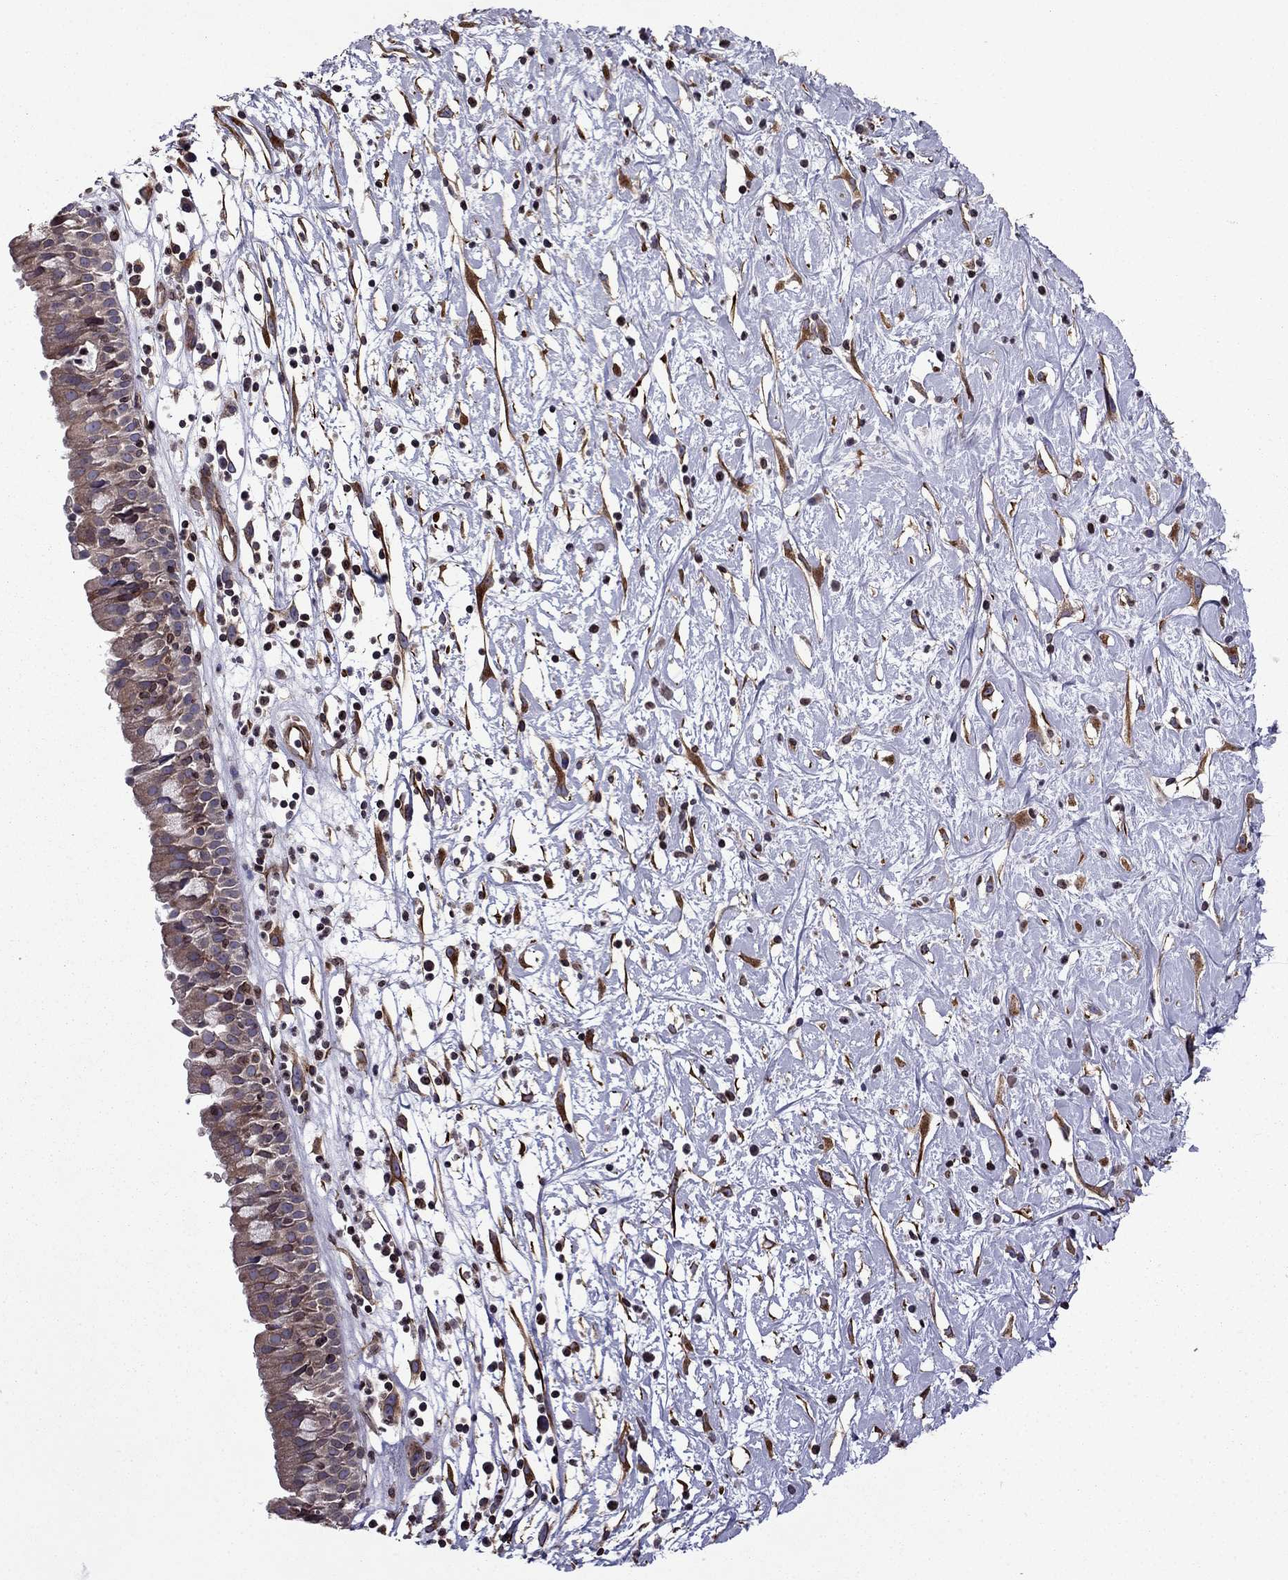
{"staining": {"intensity": "moderate", "quantity": "25%-75%", "location": "cytoplasmic/membranous"}, "tissue": "nasopharynx", "cell_type": "Respiratory epithelial cells", "image_type": "normal", "snomed": [{"axis": "morphology", "description": "Normal tissue, NOS"}, {"axis": "topography", "description": "Nasopharynx"}], "caption": "Brown immunohistochemical staining in unremarkable nasopharynx shows moderate cytoplasmic/membranous staining in approximately 25%-75% of respiratory epithelial cells. The protein of interest is shown in brown color, while the nuclei are stained blue.", "gene": "CDC42BPA", "patient": {"sex": "male", "age": 9}}